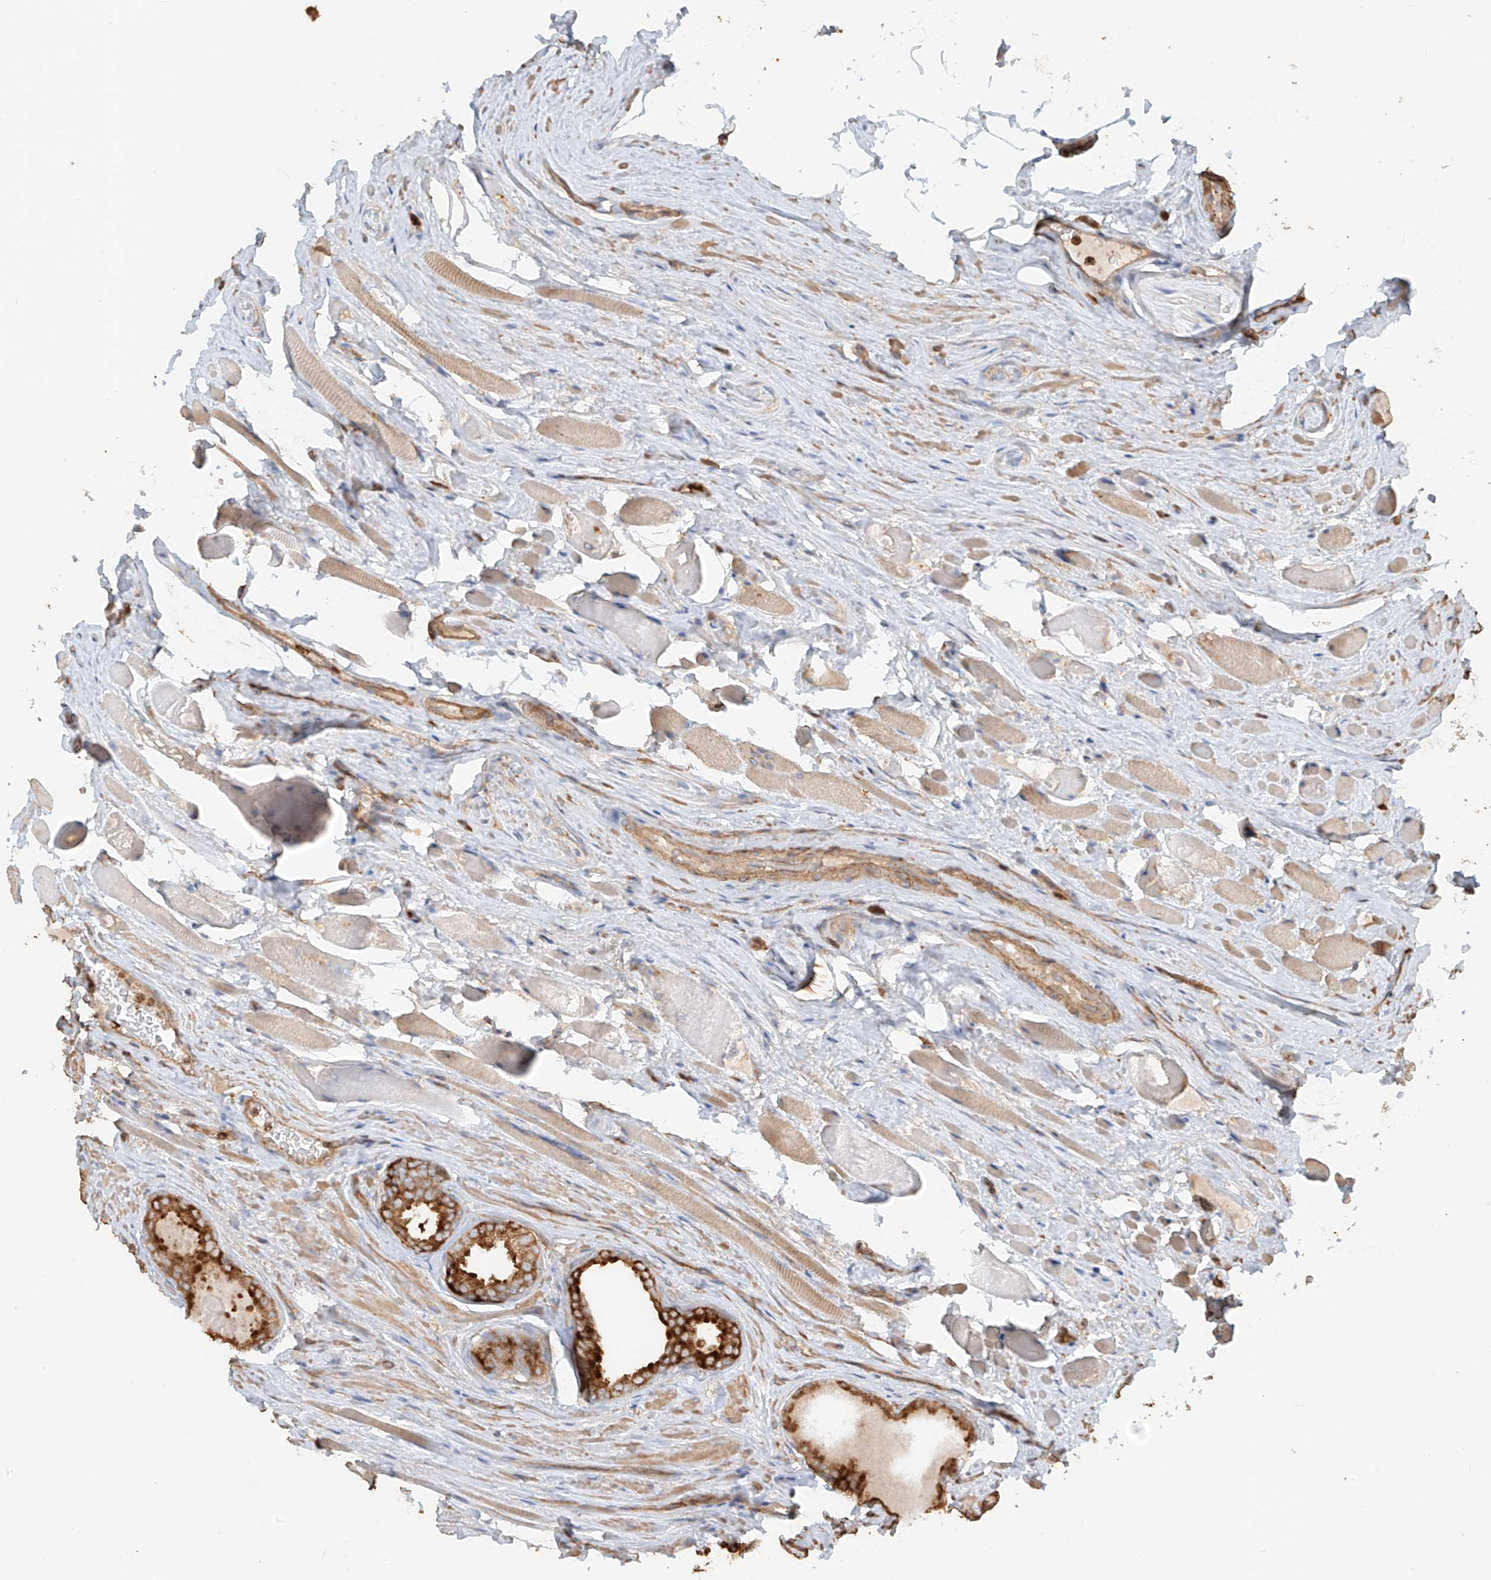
{"staining": {"intensity": "strong", "quantity": ">75%", "location": "cytoplasmic/membranous"}, "tissue": "prostate cancer", "cell_type": "Tumor cells", "image_type": "cancer", "snomed": [{"axis": "morphology", "description": "Adenocarcinoma, Low grade"}, {"axis": "topography", "description": "Prostate"}], "caption": "Immunohistochemistry image of neoplastic tissue: low-grade adenocarcinoma (prostate) stained using immunohistochemistry (IHC) shows high levels of strong protein expression localized specifically in the cytoplasmic/membranous of tumor cells, appearing as a cytoplasmic/membranous brown color.", "gene": "CCDC115", "patient": {"sex": "male", "age": 72}}